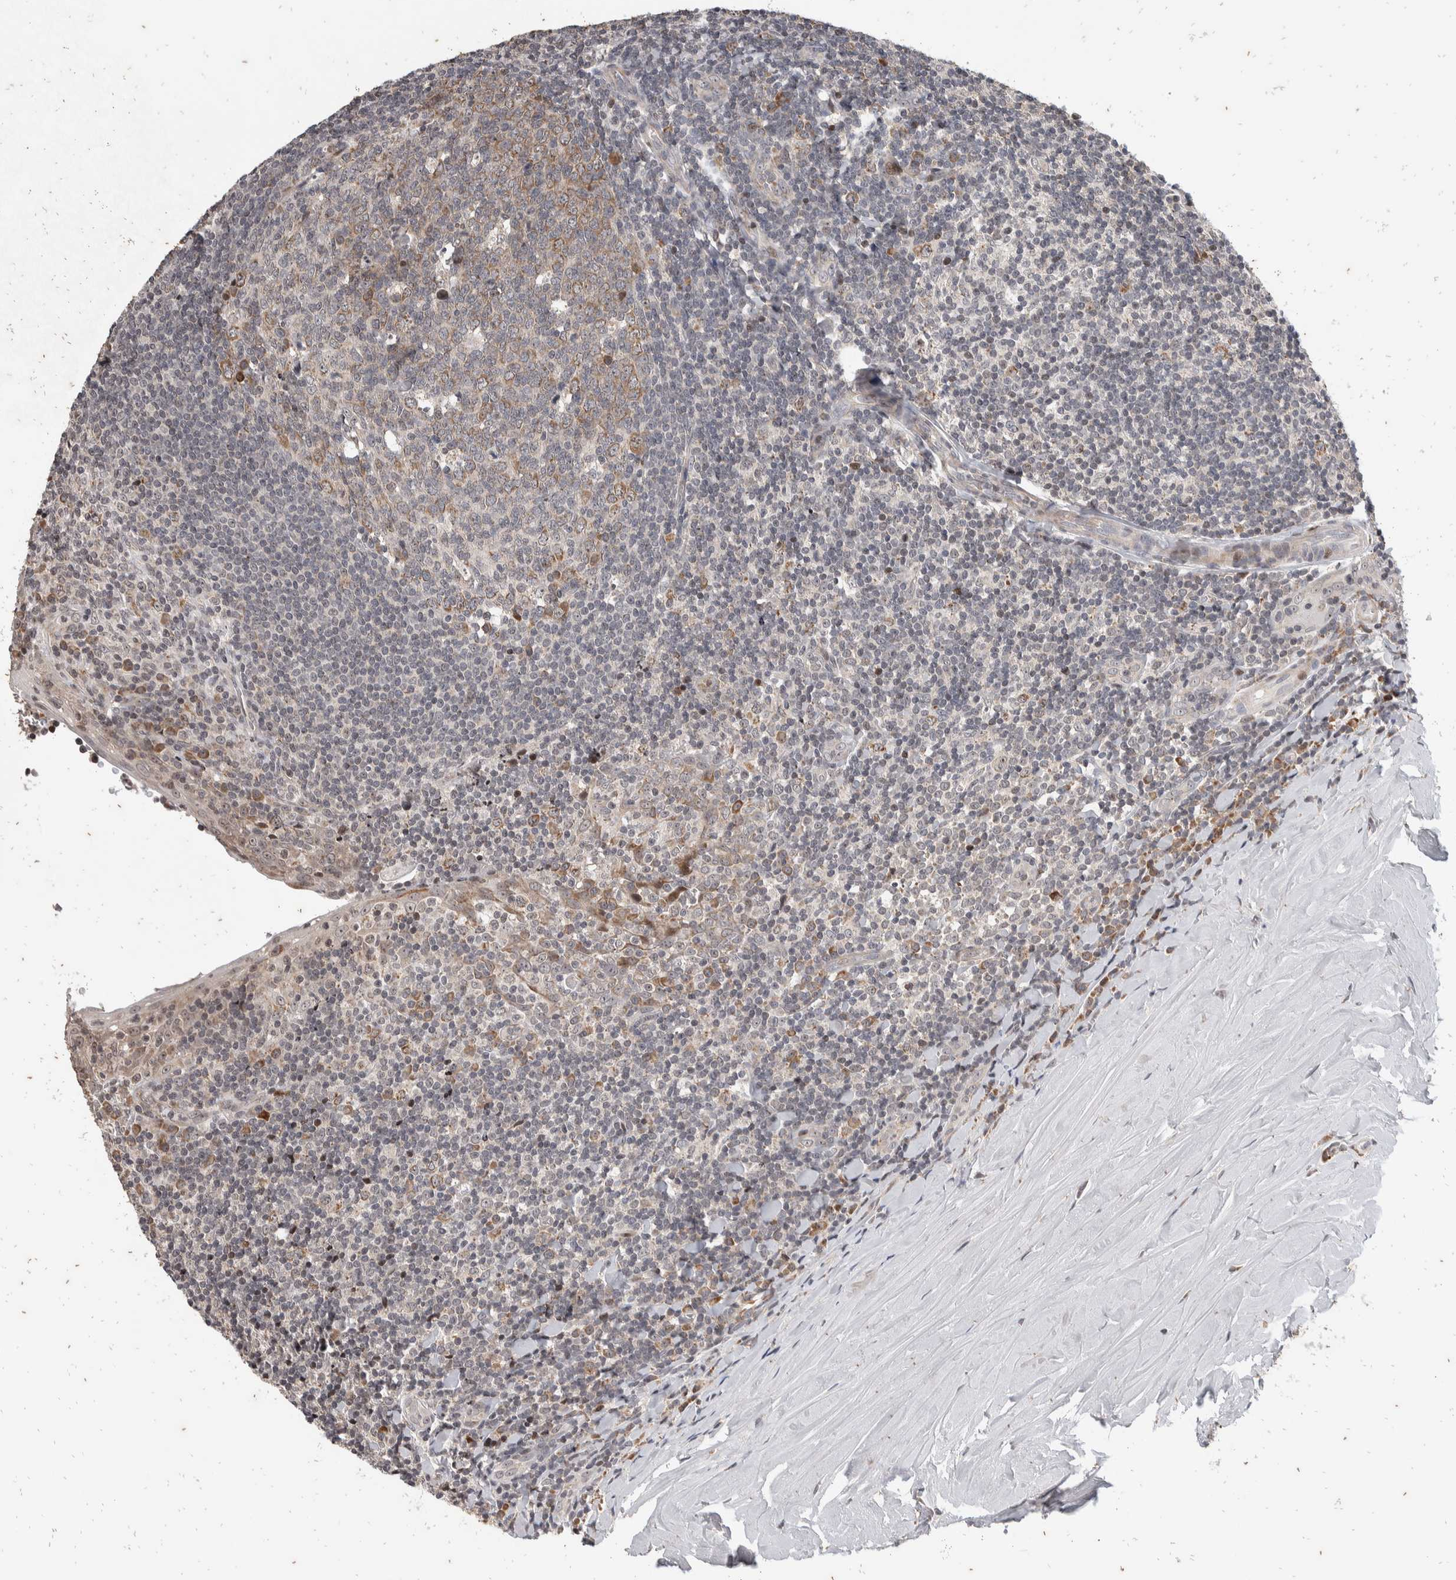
{"staining": {"intensity": "weak", "quantity": "<25%", "location": "nuclear"}, "tissue": "tonsil", "cell_type": "Germinal center cells", "image_type": "normal", "snomed": [{"axis": "morphology", "description": "Normal tissue, NOS"}, {"axis": "topography", "description": "Tonsil"}], "caption": "Immunohistochemistry (IHC) of normal tonsil exhibits no positivity in germinal center cells.", "gene": "ATXN7L1", "patient": {"sex": "male", "age": 37}}